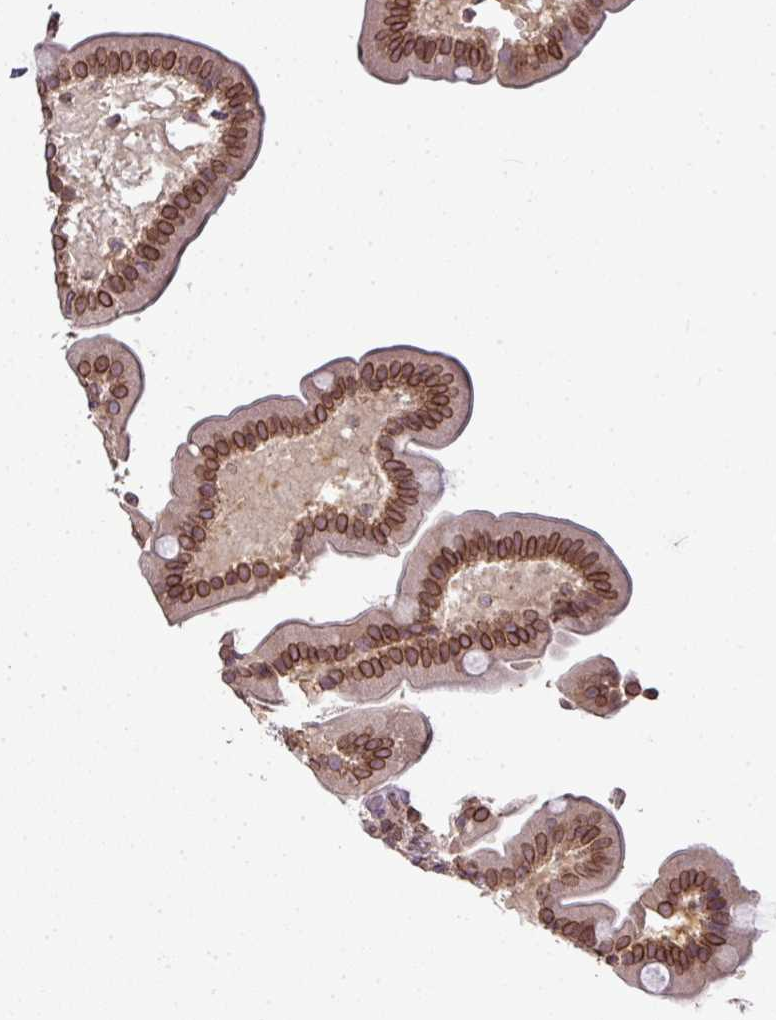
{"staining": {"intensity": "moderate", "quantity": ">75%", "location": "cytoplasmic/membranous,nuclear"}, "tissue": "duodenum", "cell_type": "Glandular cells", "image_type": "normal", "snomed": [{"axis": "morphology", "description": "Normal tissue, NOS"}, {"axis": "topography", "description": "Duodenum"}], "caption": "About >75% of glandular cells in normal duodenum show moderate cytoplasmic/membranous,nuclear protein expression as visualized by brown immunohistochemical staining.", "gene": "RANGAP1", "patient": {"sex": "female", "age": 62}}